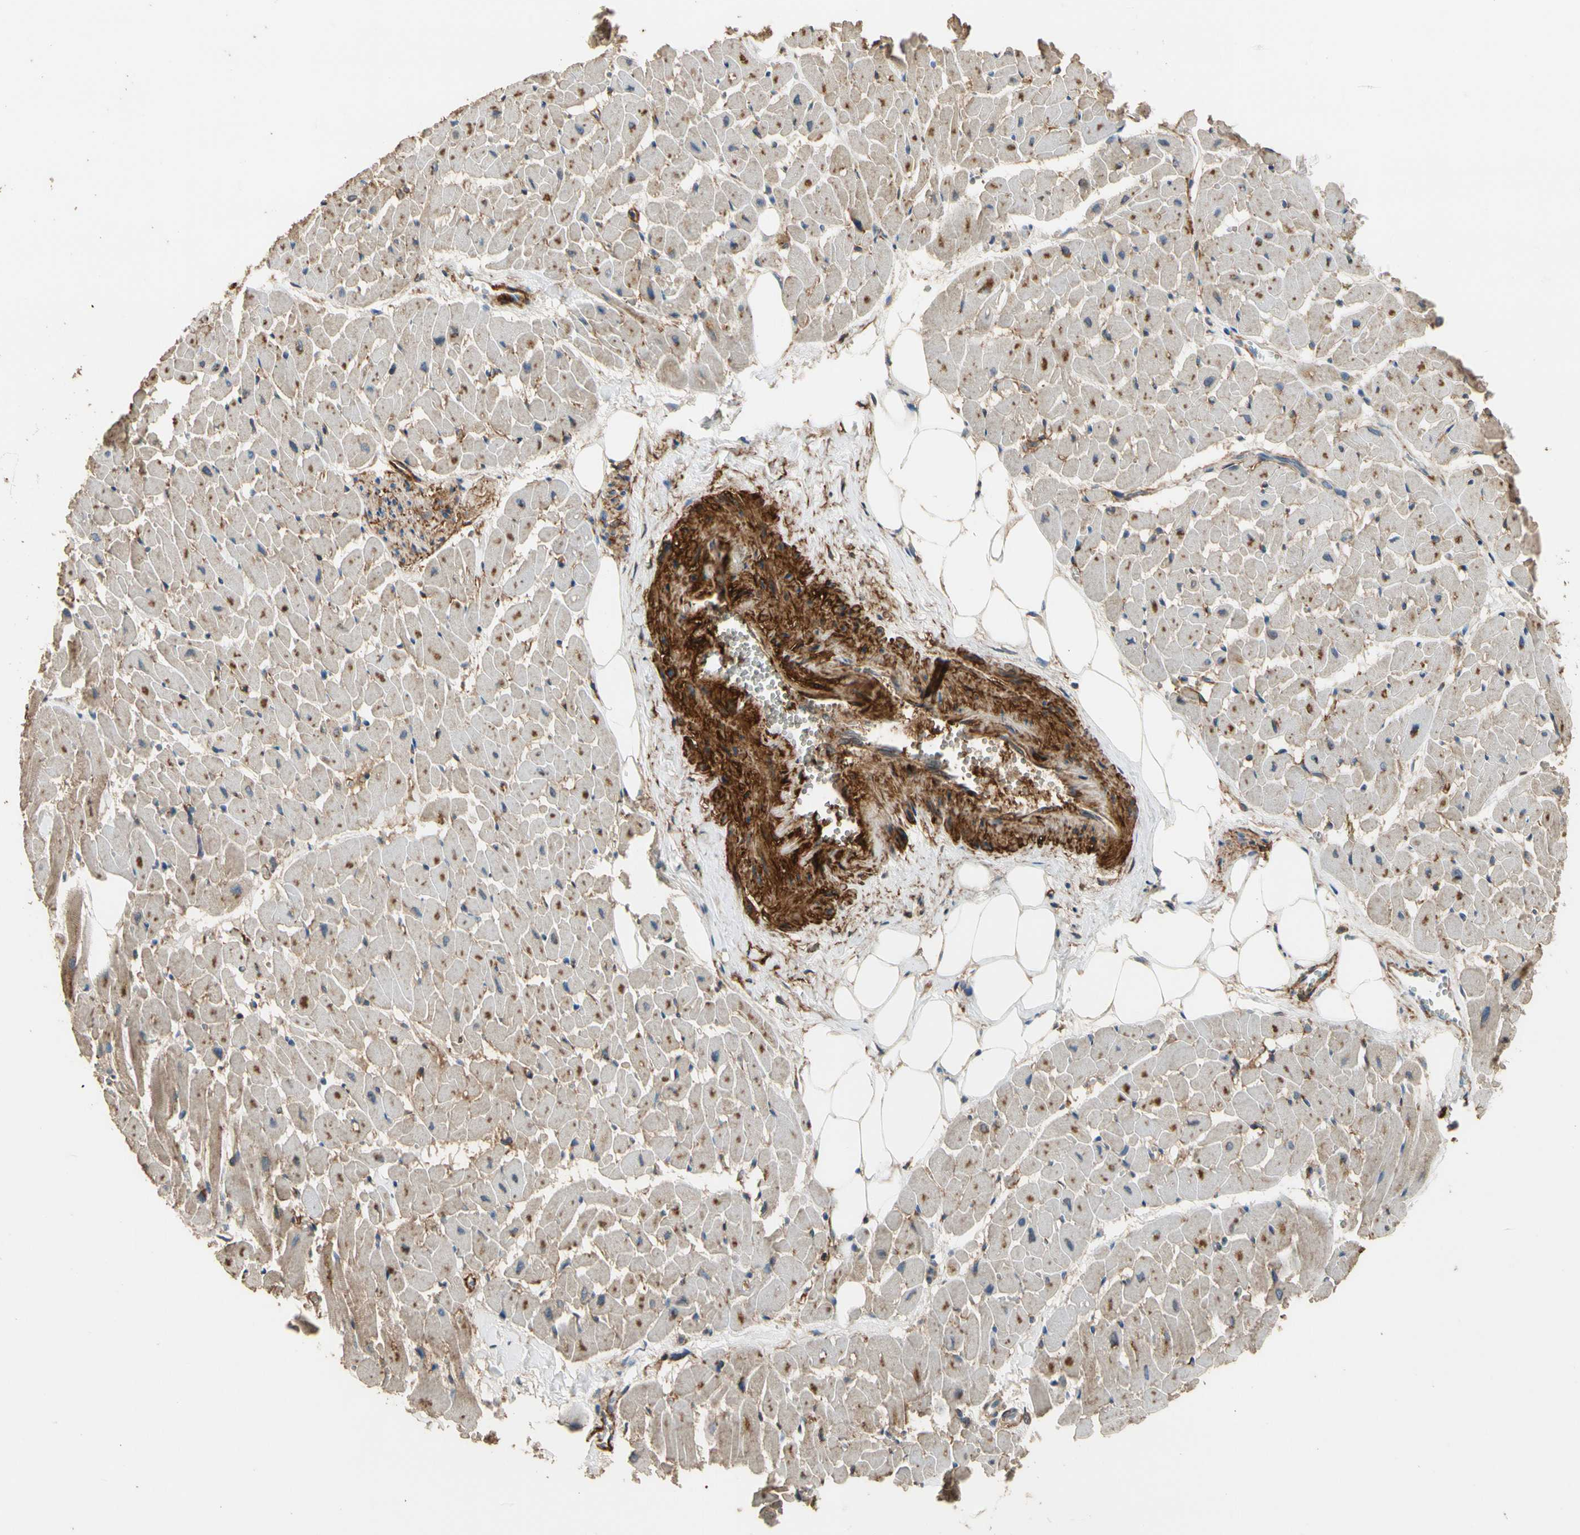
{"staining": {"intensity": "moderate", "quantity": "25%-75%", "location": "cytoplasmic/membranous"}, "tissue": "heart muscle", "cell_type": "Cardiomyocytes", "image_type": "normal", "snomed": [{"axis": "morphology", "description": "Normal tissue, NOS"}, {"axis": "topography", "description": "Heart"}], "caption": "Moderate cytoplasmic/membranous staining for a protein is seen in about 25%-75% of cardiomyocytes of normal heart muscle using immunohistochemistry.", "gene": "SUSD2", "patient": {"sex": "female", "age": 19}}